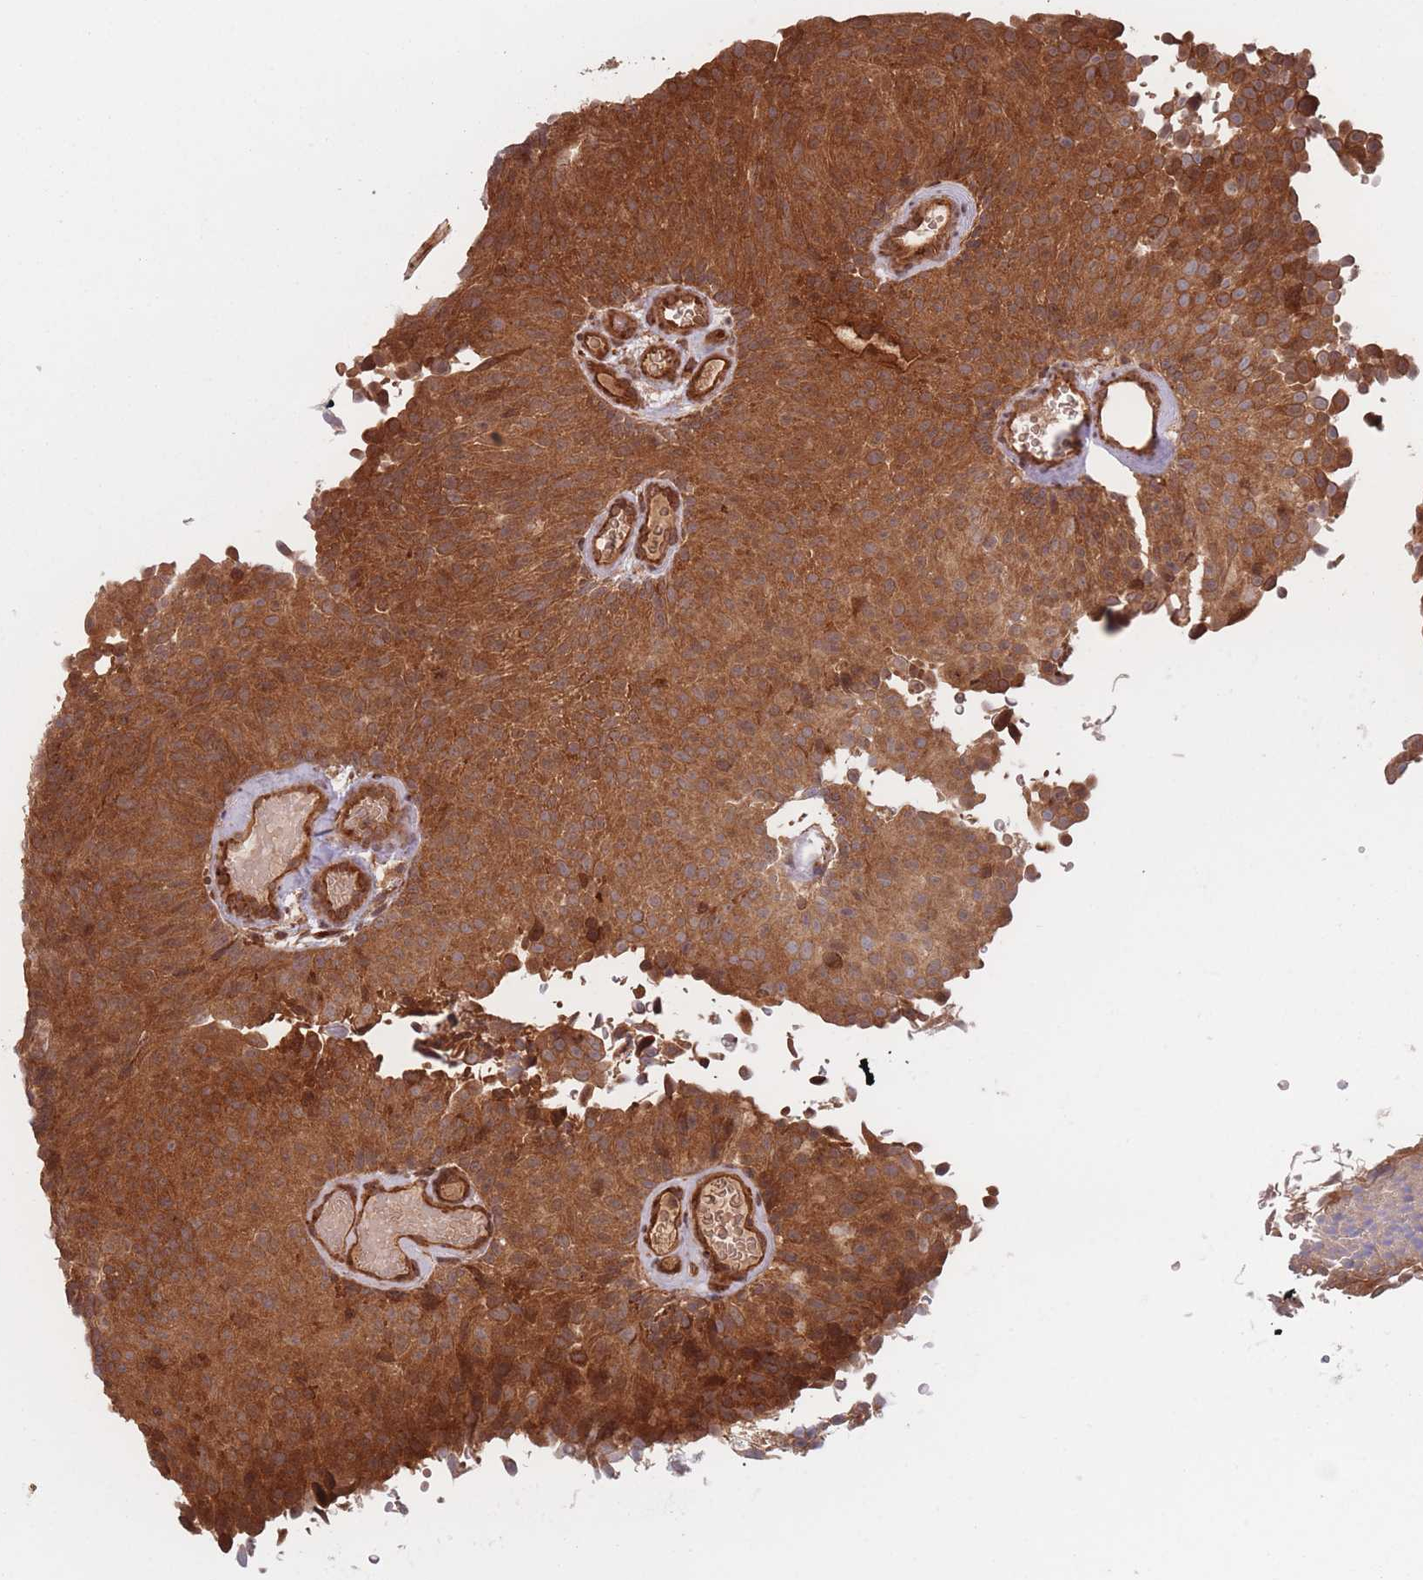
{"staining": {"intensity": "moderate", "quantity": ">75%", "location": "cytoplasmic/membranous"}, "tissue": "urothelial cancer", "cell_type": "Tumor cells", "image_type": "cancer", "snomed": [{"axis": "morphology", "description": "Urothelial carcinoma, Low grade"}, {"axis": "topography", "description": "Urinary bladder"}], "caption": "There is medium levels of moderate cytoplasmic/membranous staining in tumor cells of low-grade urothelial carcinoma, as demonstrated by immunohistochemical staining (brown color).", "gene": "PODXL2", "patient": {"sex": "male", "age": 78}}